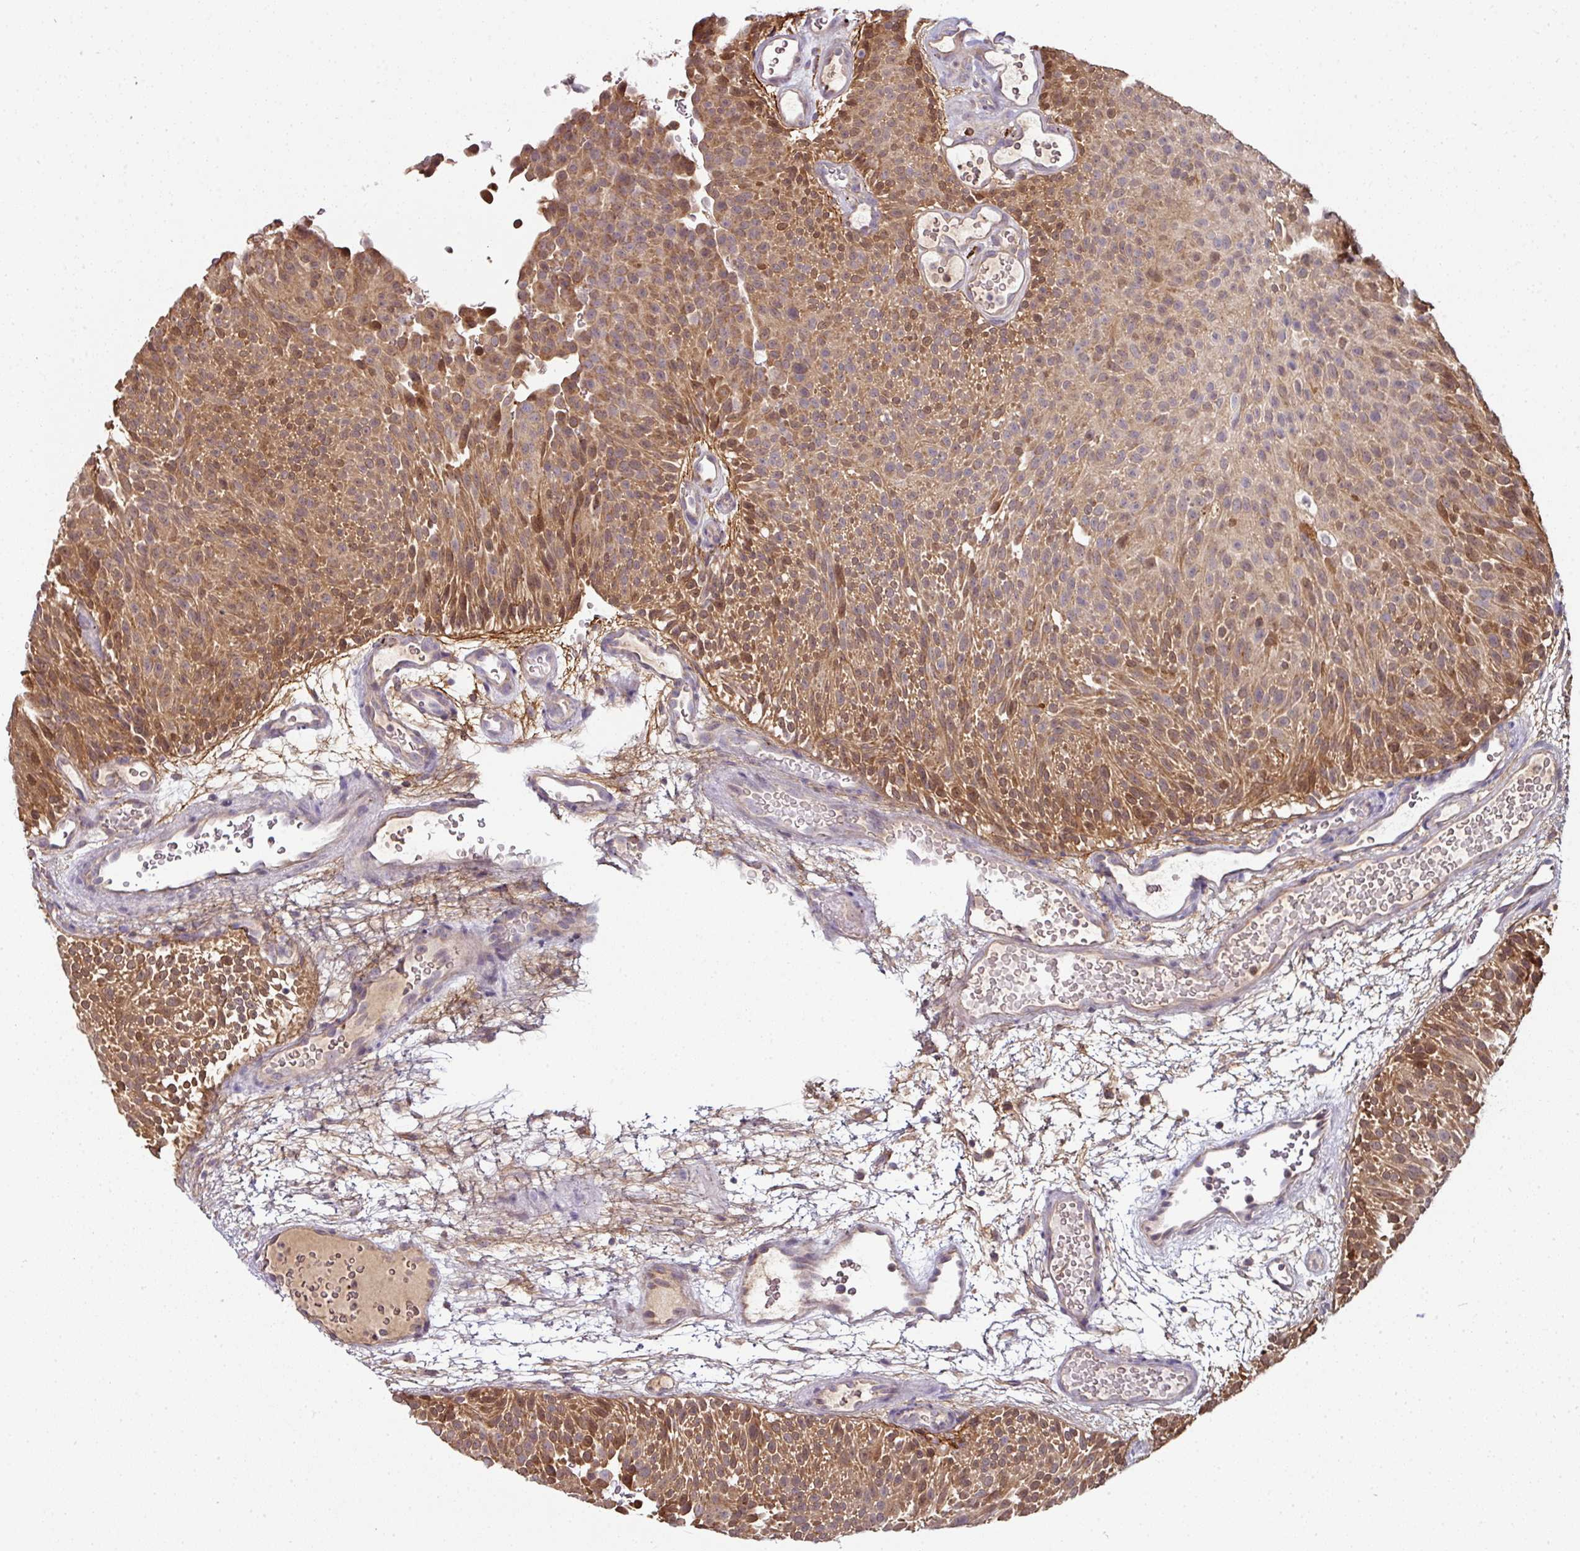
{"staining": {"intensity": "moderate", "quantity": ">75%", "location": "cytoplasmic/membranous"}, "tissue": "urothelial cancer", "cell_type": "Tumor cells", "image_type": "cancer", "snomed": [{"axis": "morphology", "description": "Urothelial carcinoma, Low grade"}, {"axis": "topography", "description": "Urinary bladder"}], "caption": "Tumor cells demonstrate moderate cytoplasmic/membranous staining in about >75% of cells in low-grade urothelial carcinoma.", "gene": "CTDSP2", "patient": {"sex": "male", "age": 78}}